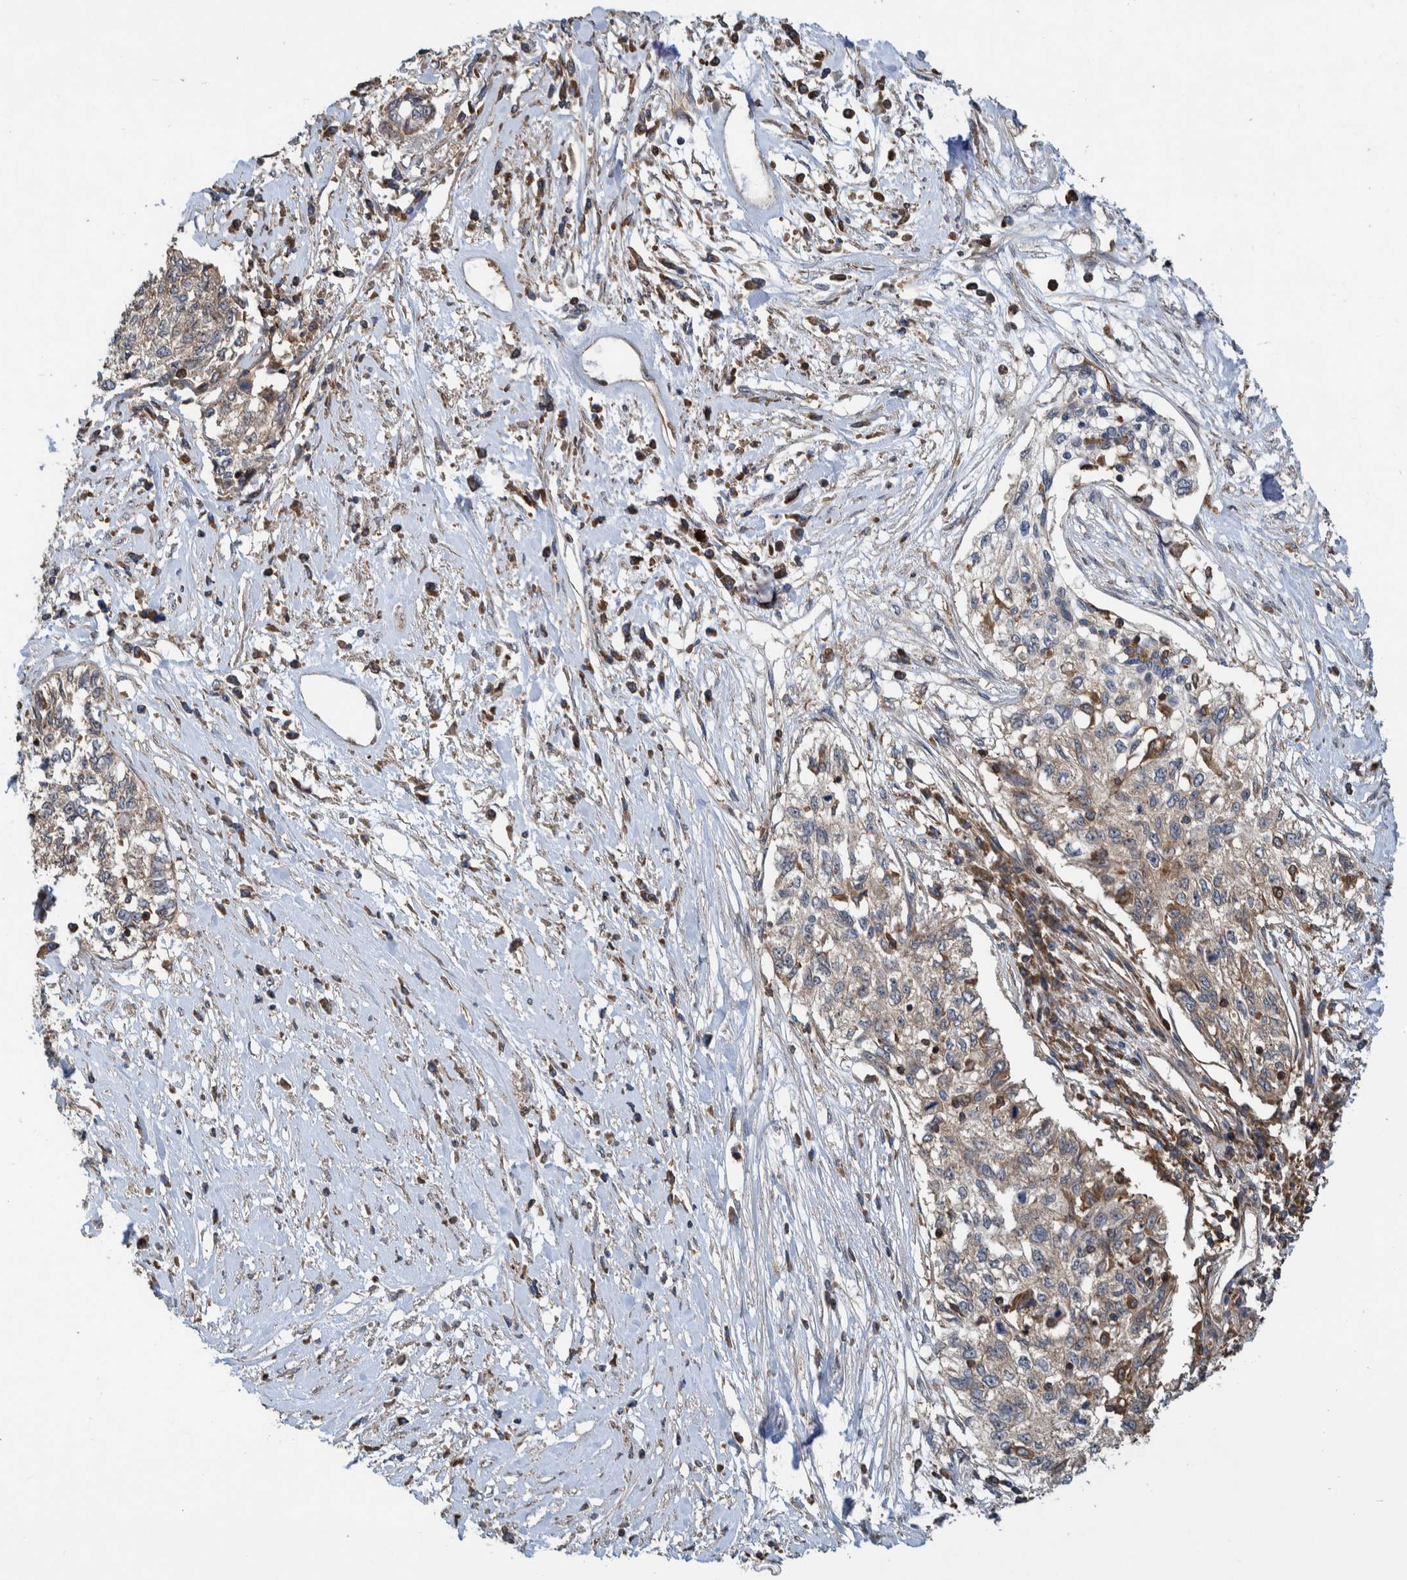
{"staining": {"intensity": "weak", "quantity": ">75%", "location": "cytoplasmic/membranous"}, "tissue": "cervical cancer", "cell_type": "Tumor cells", "image_type": "cancer", "snomed": [{"axis": "morphology", "description": "Squamous cell carcinoma, NOS"}, {"axis": "topography", "description": "Cervix"}], "caption": "Protein positivity by immunohistochemistry demonstrates weak cytoplasmic/membranous staining in approximately >75% of tumor cells in squamous cell carcinoma (cervical).", "gene": "CCDC57", "patient": {"sex": "female", "age": 57}}